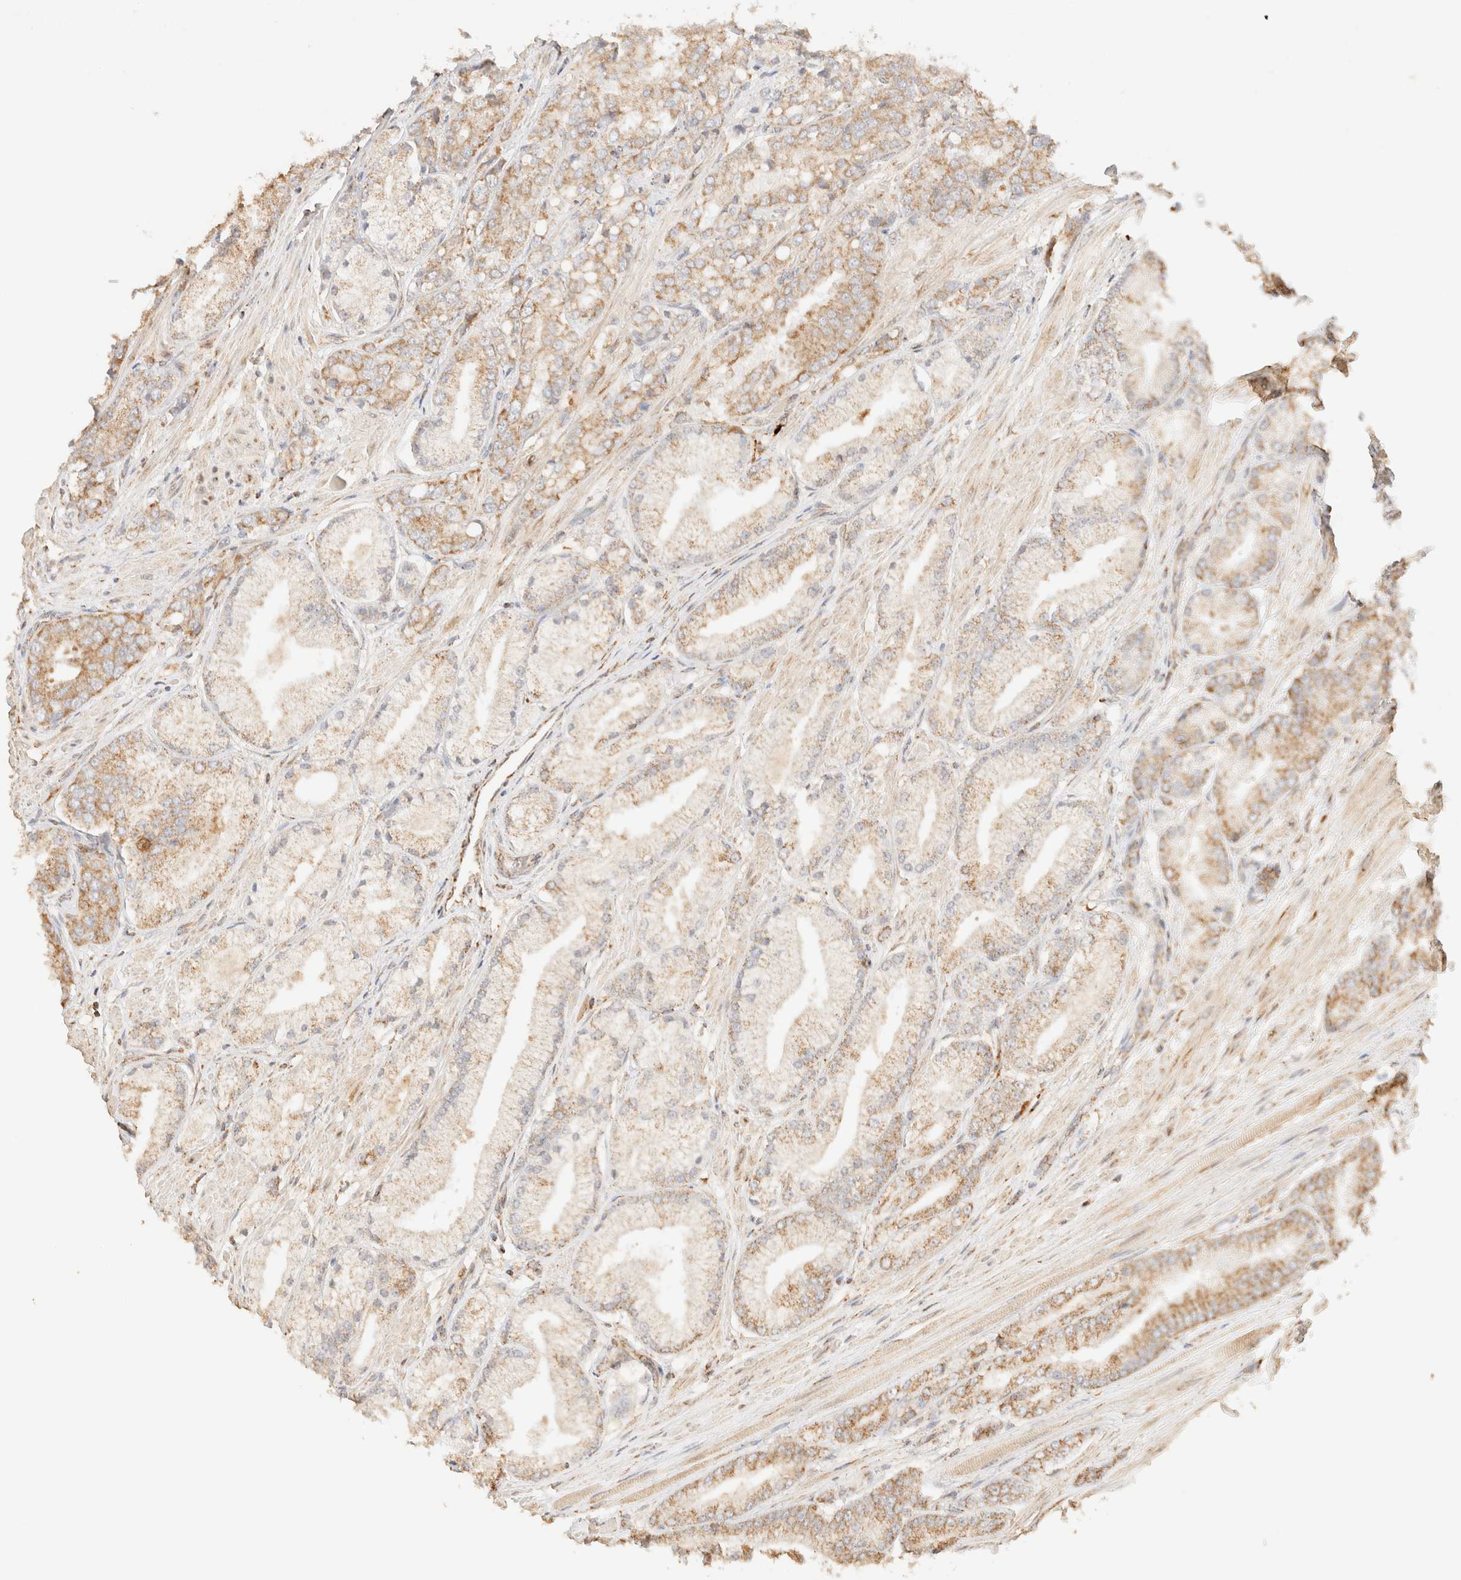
{"staining": {"intensity": "weak", "quantity": ">75%", "location": "cytoplasmic/membranous"}, "tissue": "prostate cancer", "cell_type": "Tumor cells", "image_type": "cancer", "snomed": [{"axis": "morphology", "description": "Adenocarcinoma, High grade"}, {"axis": "topography", "description": "Prostate"}], "caption": "Protein staining of prostate cancer tissue displays weak cytoplasmic/membranous expression in approximately >75% of tumor cells.", "gene": "TACO1", "patient": {"sex": "male", "age": 50}}